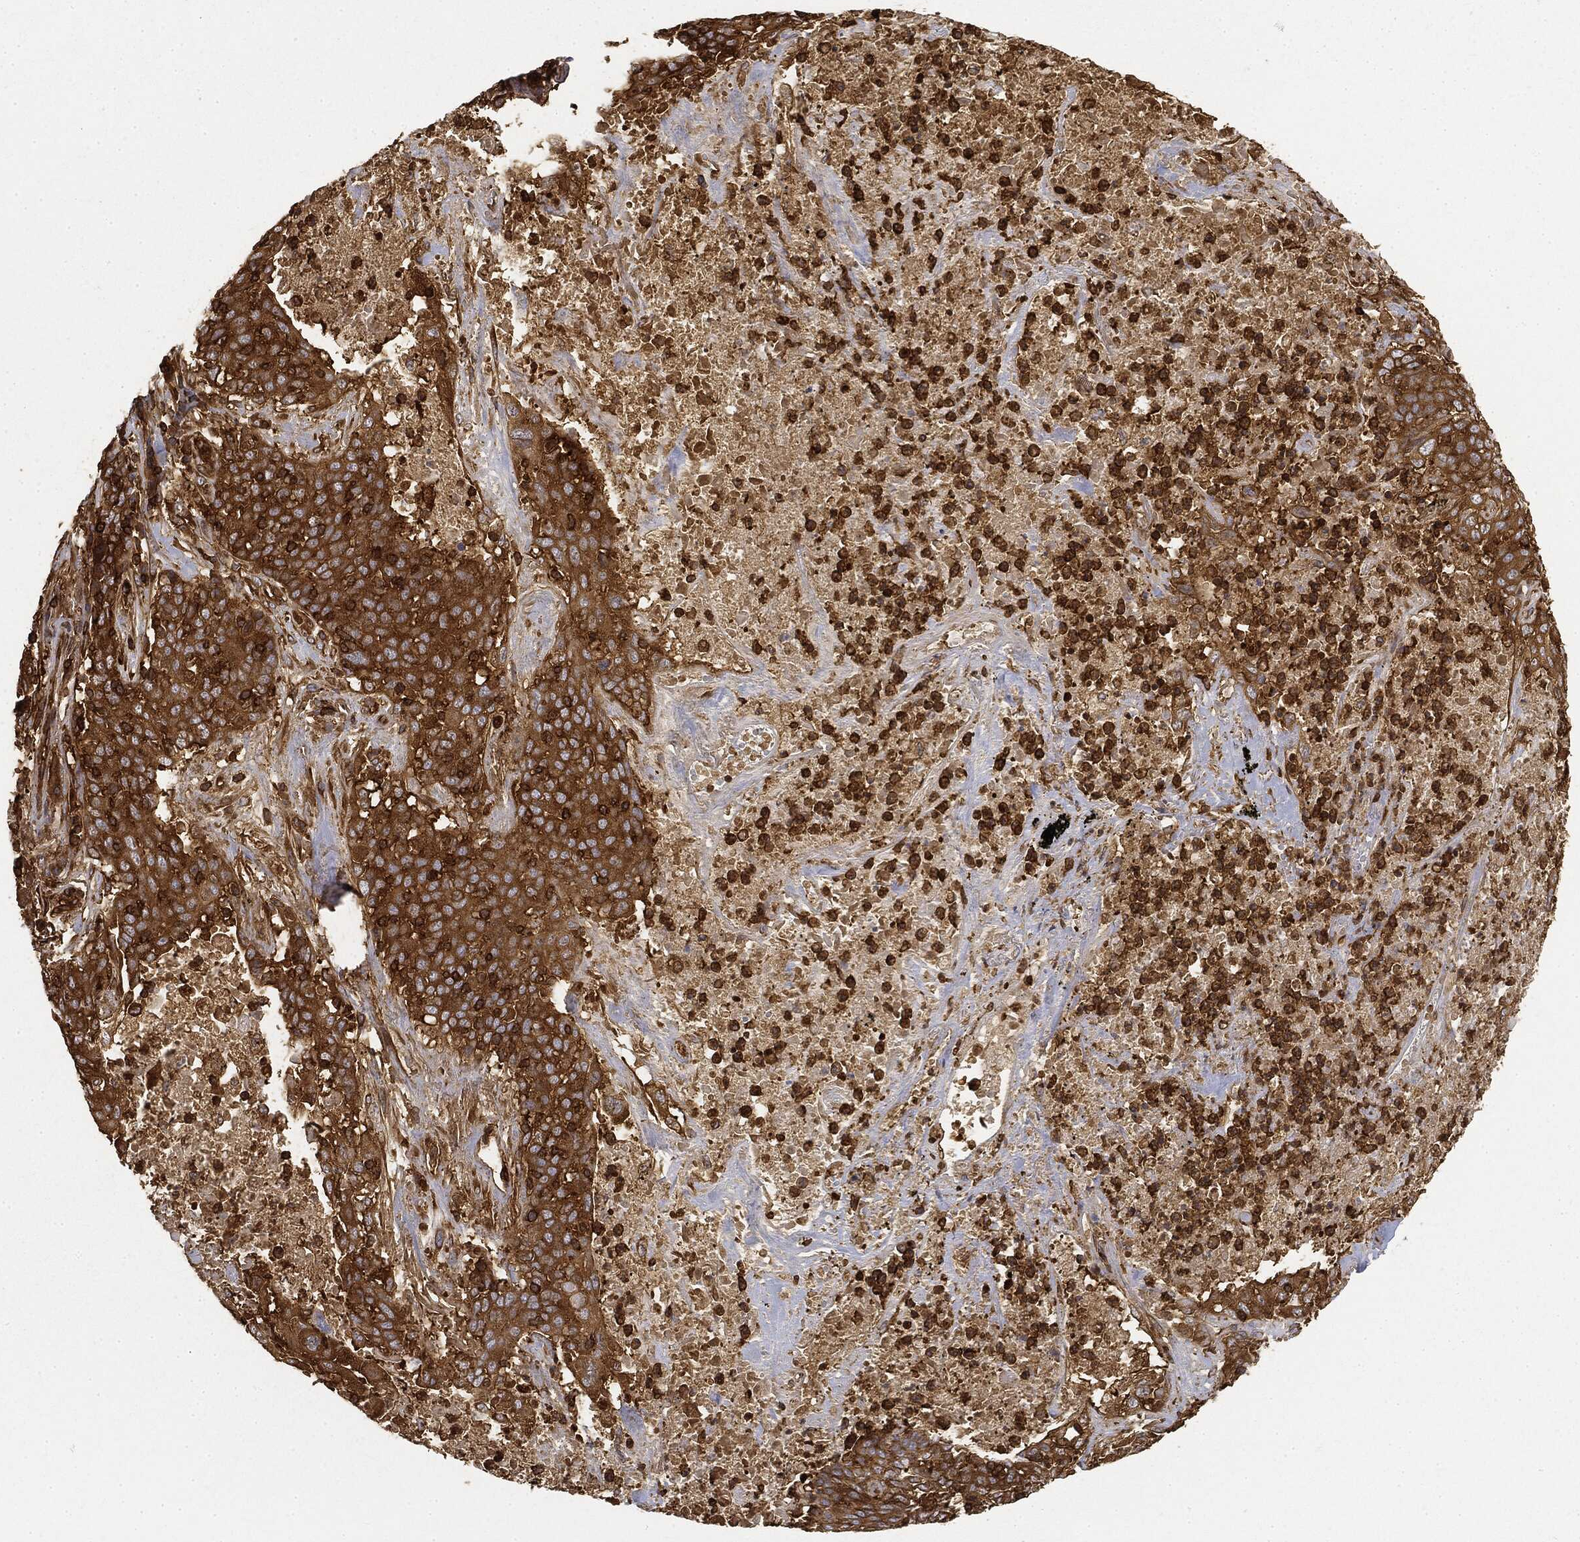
{"staining": {"intensity": "weak", "quantity": "25%-75%", "location": "cytoplasmic/membranous"}, "tissue": "lung cancer", "cell_type": "Tumor cells", "image_type": "cancer", "snomed": [{"axis": "morphology", "description": "Squamous cell carcinoma, NOS"}, {"axis": "topography", "description": "Lung"}], "caption": "Lung cancer (squamous cell carcinoma) stained with a brown dye displays weak cytoplasmic/membranous positive staining in approximately 25%-75% of tumor cells.", "gene": "WDR1", "patient": {"sex": "male", "age": 82}}